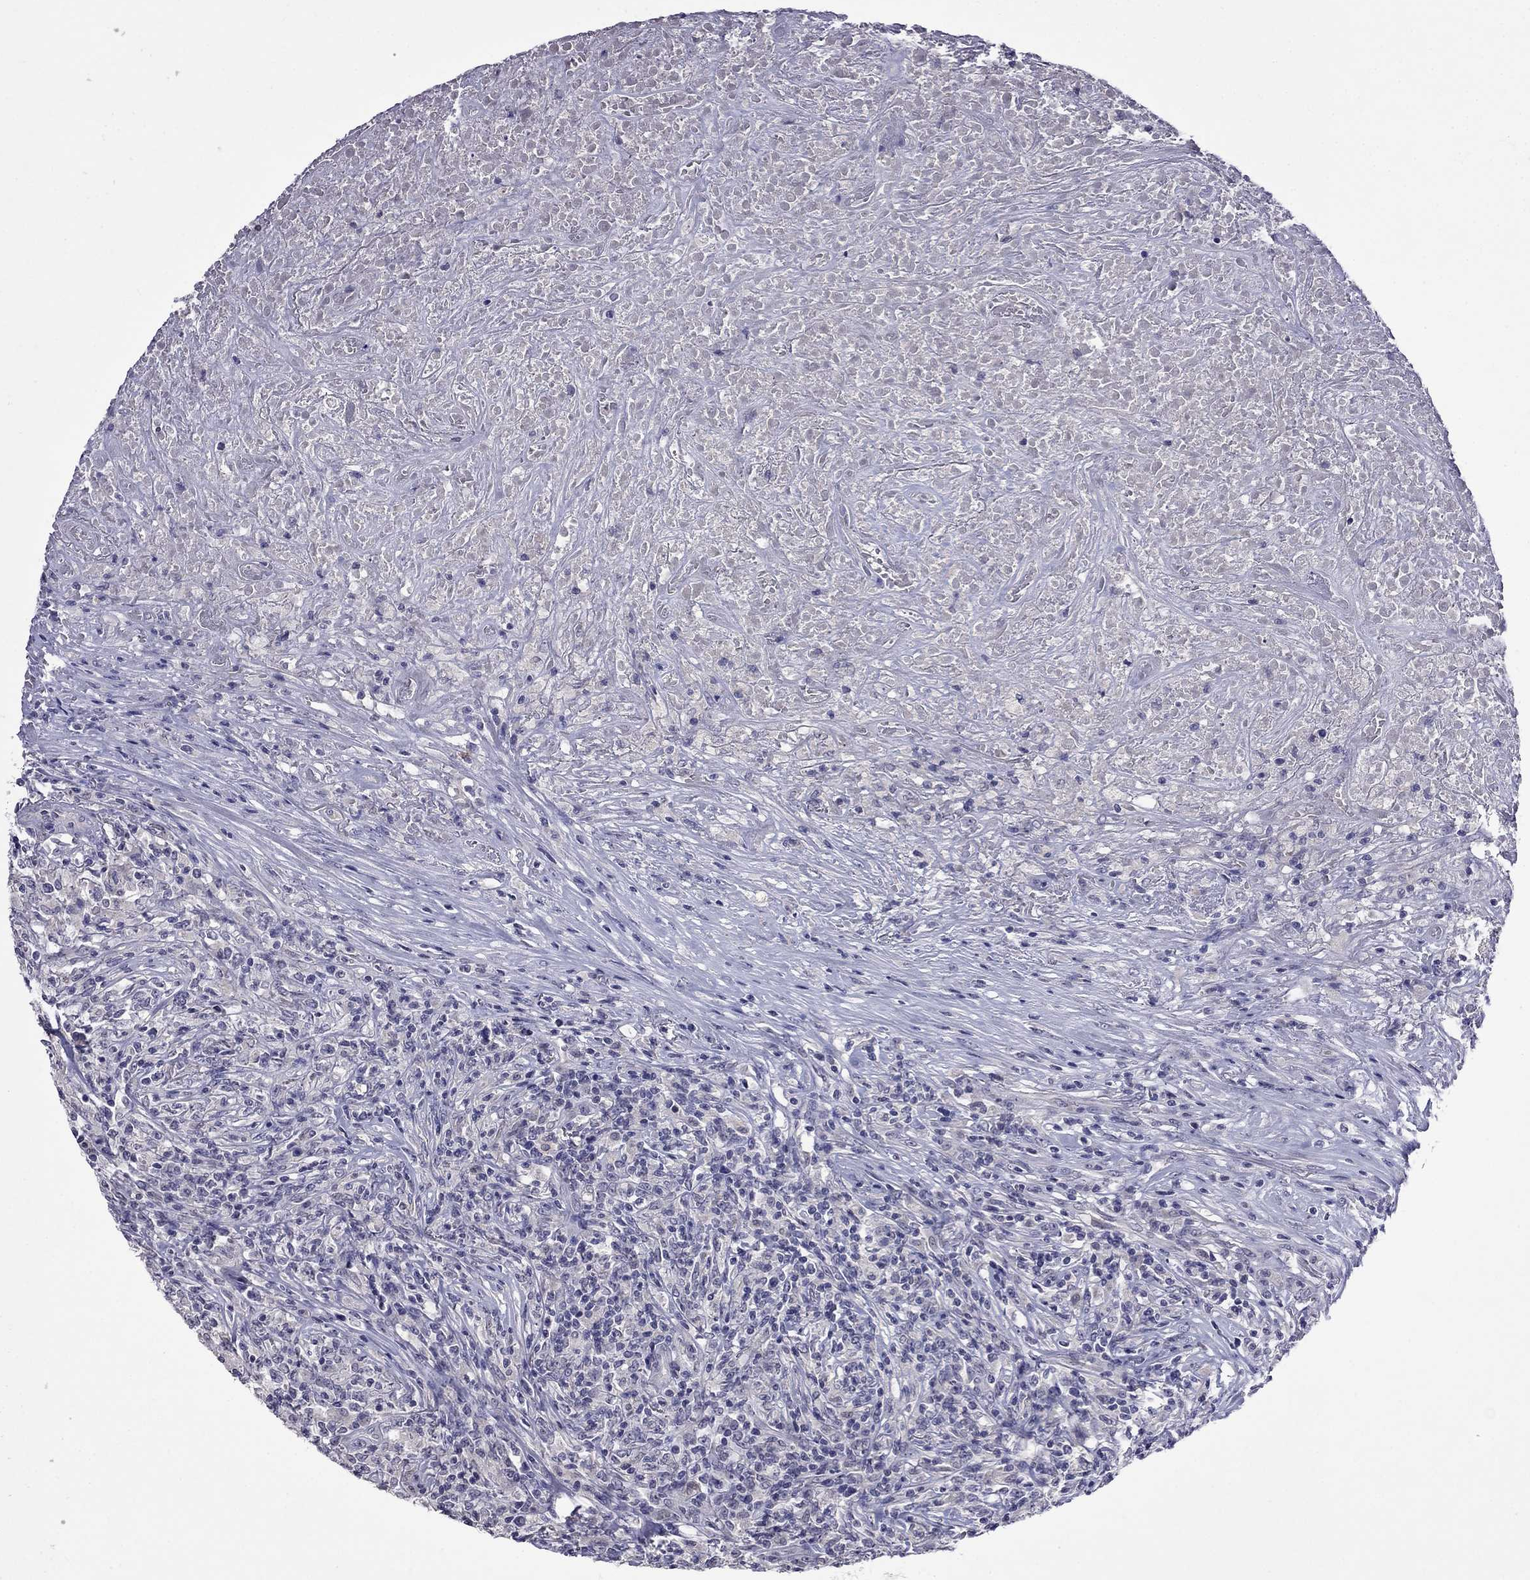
{"staining": {"intensity": "negative", "quantity": "none", "location": "none"}, "tissue": "lymphoma", "cell_type": "Tumor cells", "image_type": "cancer", "snomed": [{"axis": "morphology", "description": "Malignant lymphoma, non-Hodgkin's type, High grade"}, {"axis": "topography", "description": "Lung"}], "caption": "Immunohistochemistry image of neoplastic tissue: malignant lymphoma, non-Hodgkin's type (high-grade) stained with DAB (3,3'-diaminobenzidine) reveals no significant protein expression in tumor cells. (DAB immunohistochemistry with hematoxylin counter stain).", "gene": "STAR", "patient": {"sex": "male", "age": 79}}